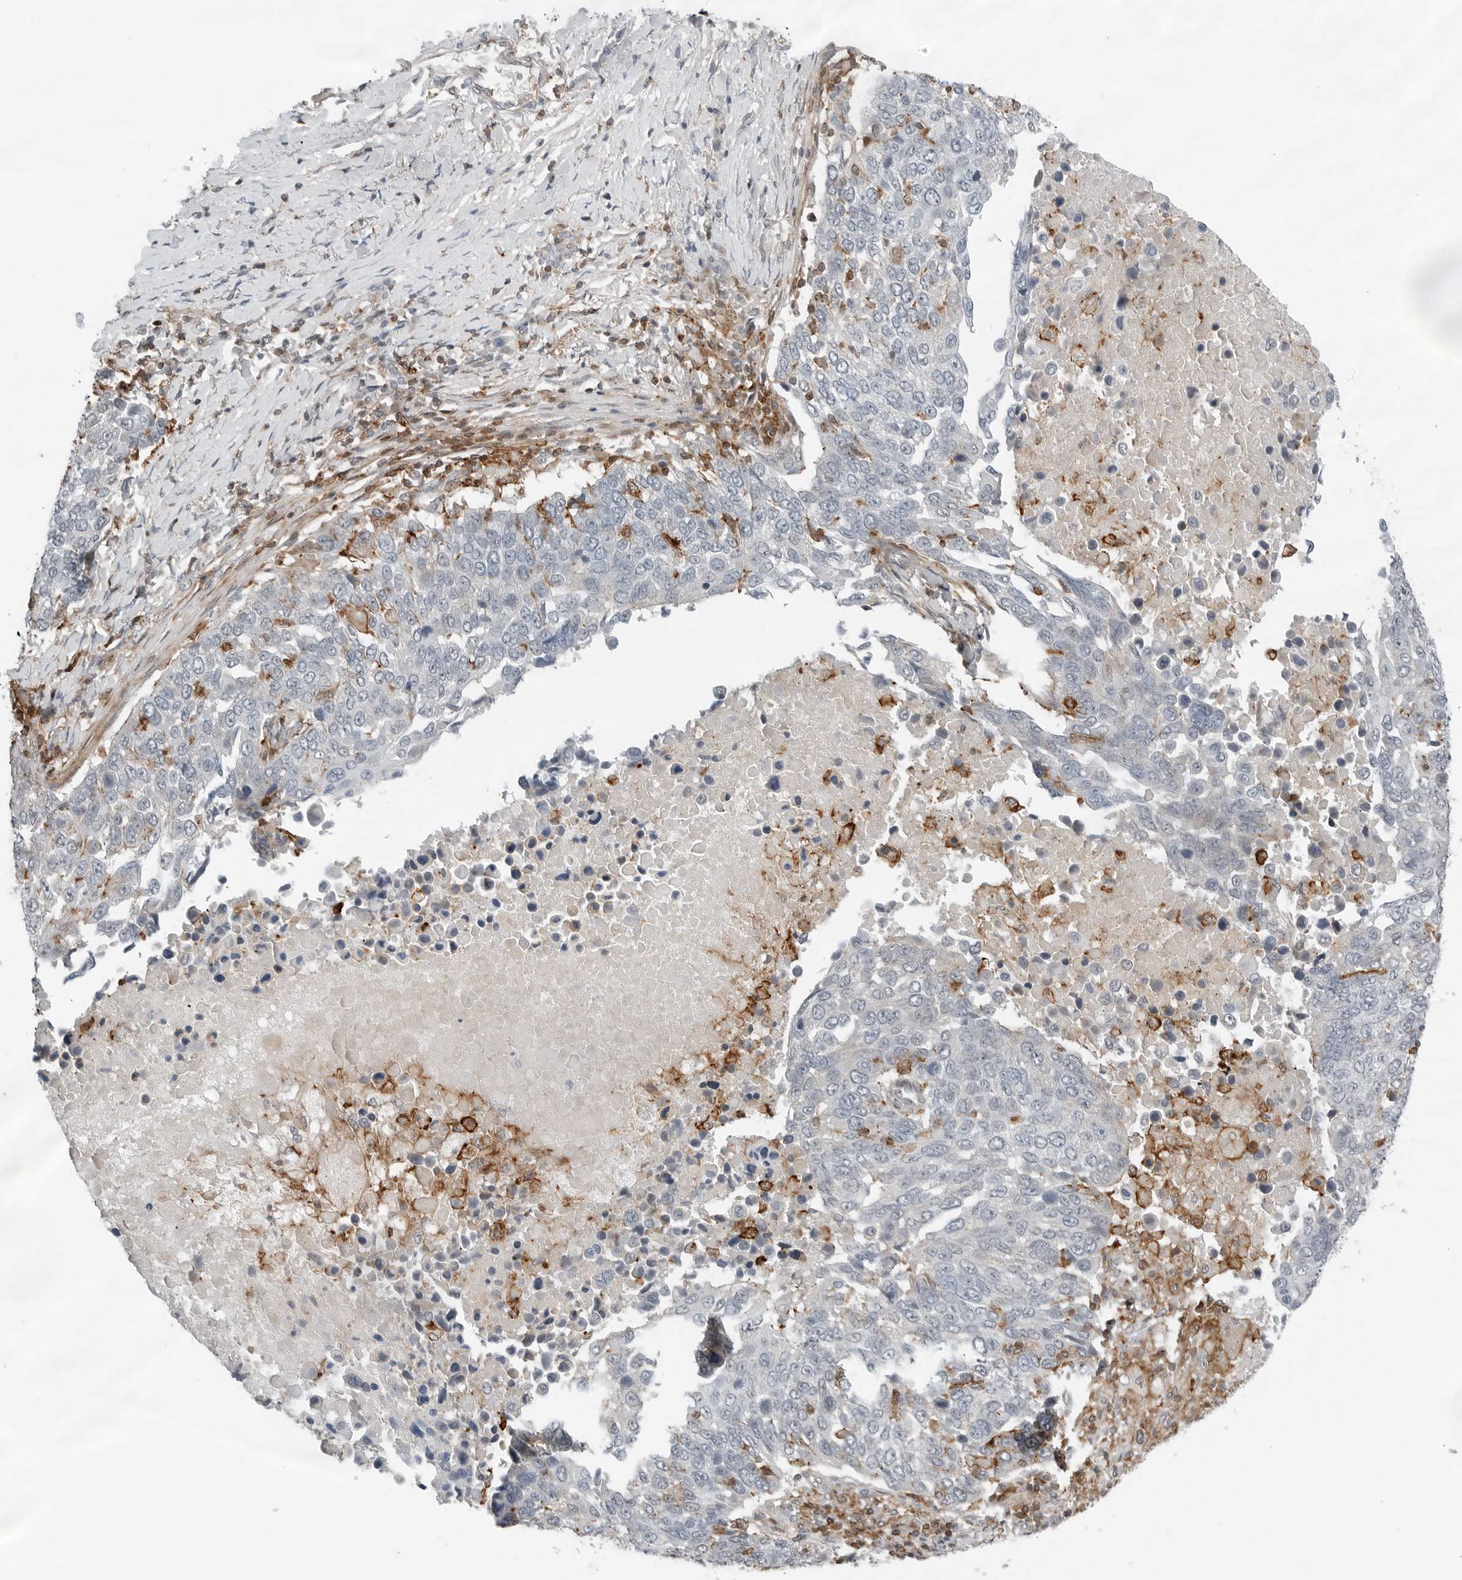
{"staining": {"intensity": "negative", "quantity": "none", "location": "none"}, "tissue": "lung cancer", "cell_type": "Tumor cells", "image_type": "cancer", "snomed": [{"axis": "morphology", "description": "Squamous cell carcinoma, NOS"}, {"axis": "topography", "description": "Lung"}], "caption": "This is a image of immunohistochemistry staining of lung cancer, which shows no positivity in tumor cells.", "gene": "LEFTY2", "patient": {"sex": "male", "age": 66}}